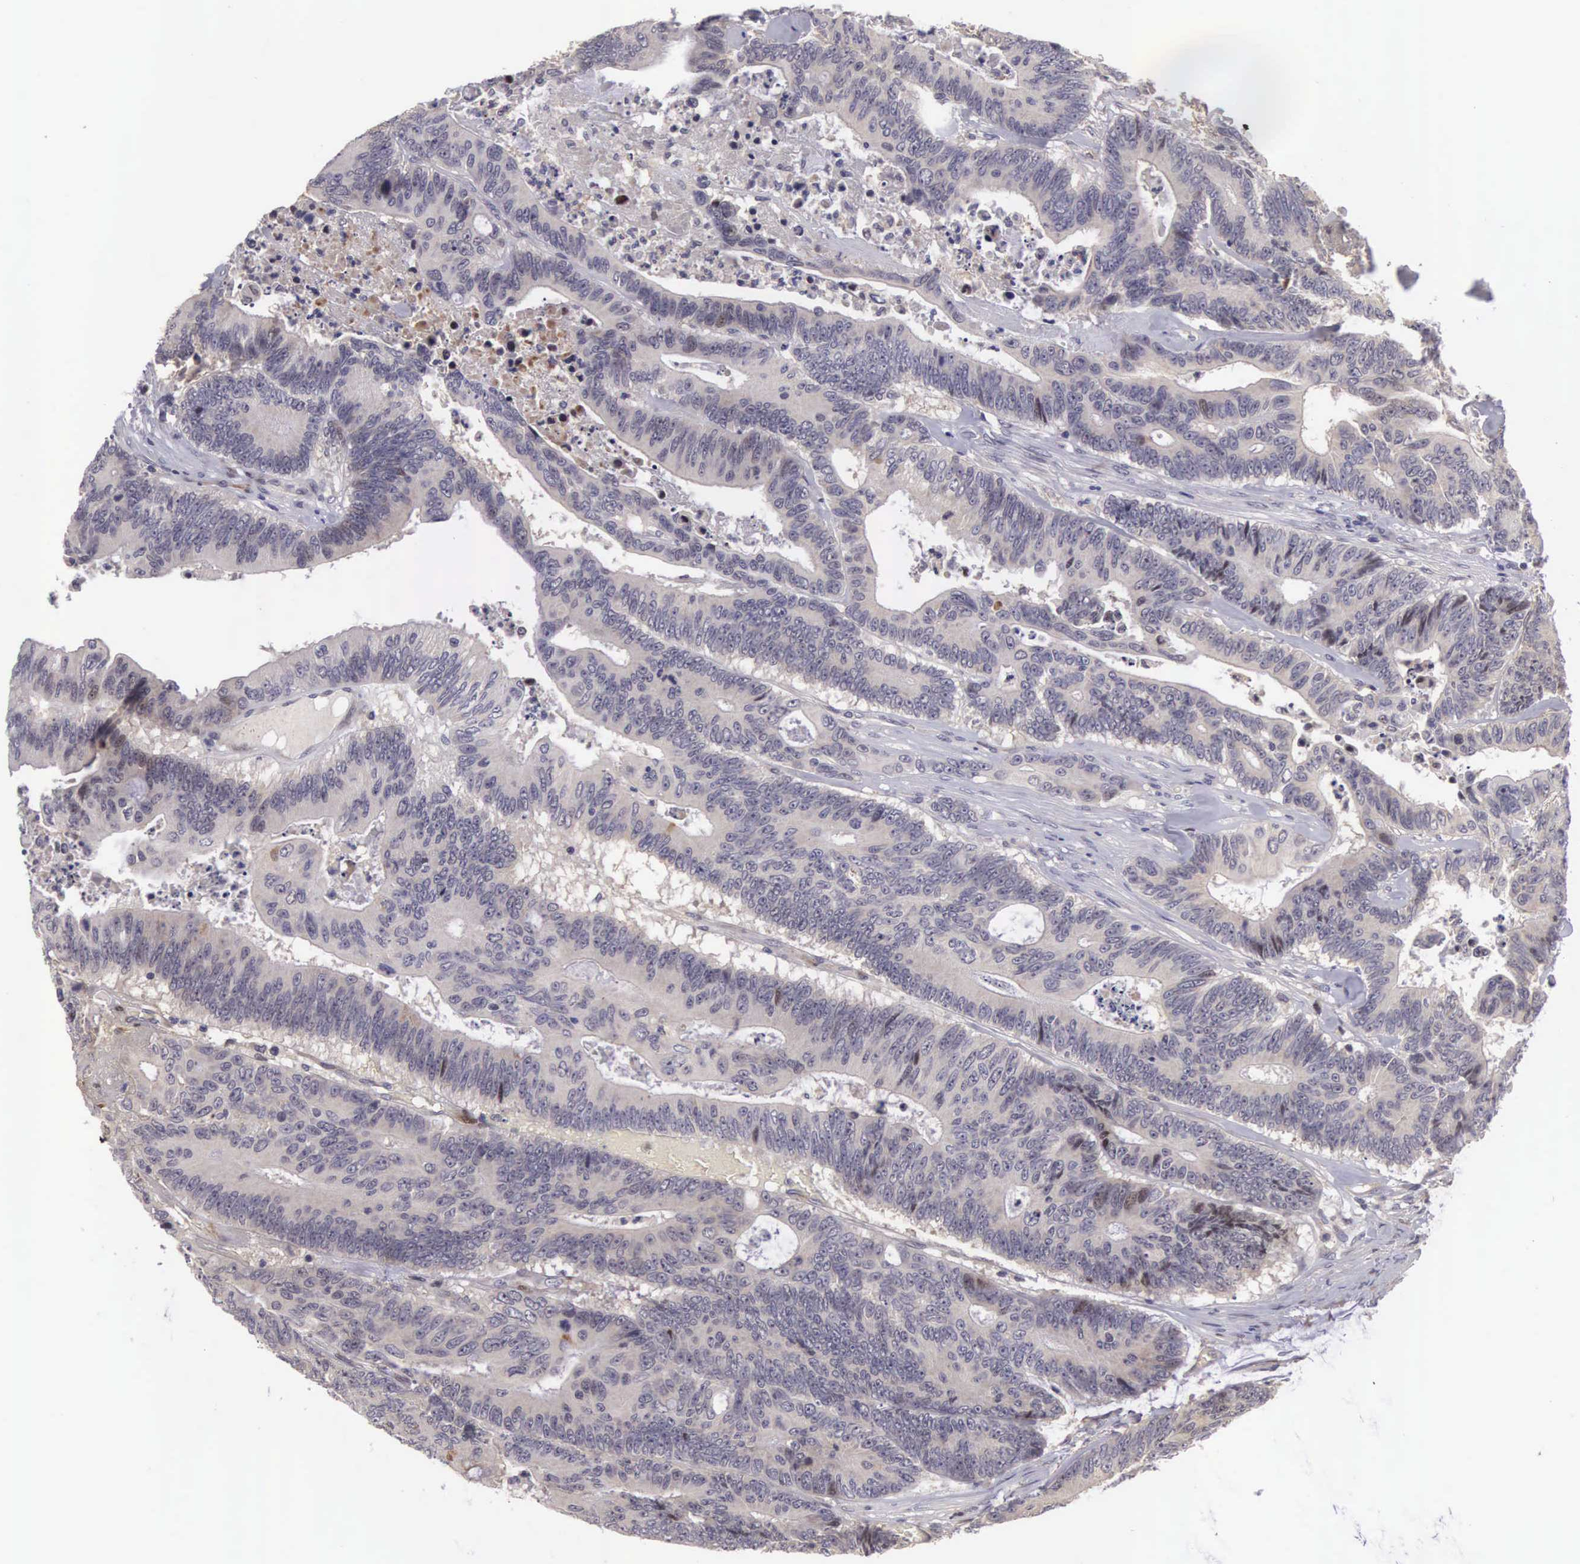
{"staining": {"intensity": "weak", "quantity": ">75%", "location": "cytoplasmic/membranous"}, "tissue": "colorectal cancer", "cell_type": "Tumor cells", "image_type": "cancer", "snomed": [{"axis": "morphology", "description": "Adenocarcinoma, NOS"}, {"axis": "topography", "description": "Colon"}], "caption": "Immunohistochemical staining of adenocarcinoma (colorectal) exhibits weak cytoplasmic/membranous protein expression in about >75% of tumor cells.", "gene": "EMID1", "patient": {"sex": "male", "age": 65}}